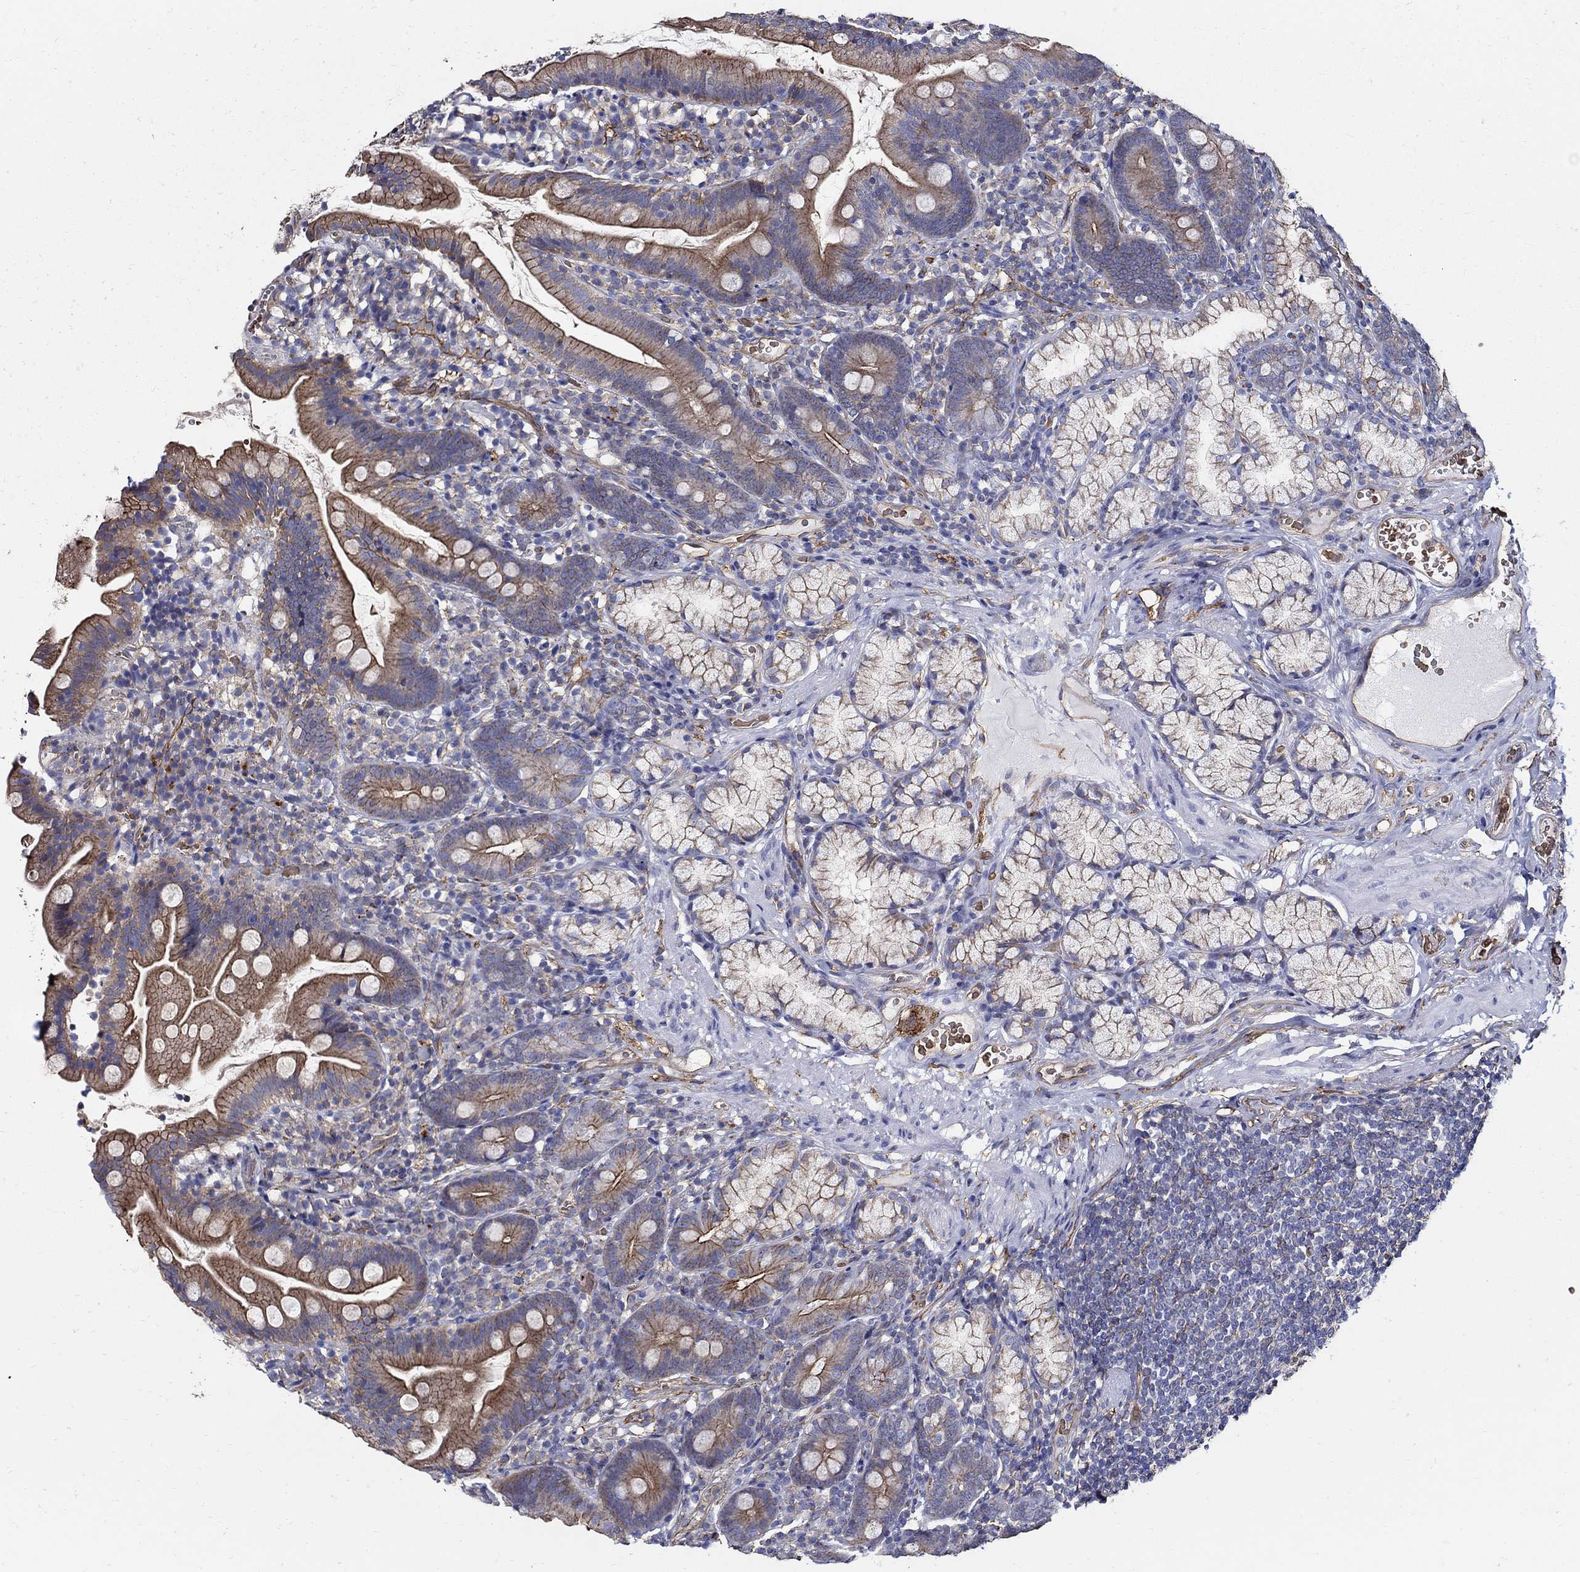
{"staining": {"intensity": "strong", "quantity": "25%-75%", "location": "cytoplasmic/membranous"}, "tissue": "duodenum", "cell_type": "Glandular cells", "image_type": "normal", "snomed": [{"axis": "morphology", "description": "Normal tissue, NOS"}, {"axis": "topography", "description": "Duodenum"}], "caption": "Immunohistochemistry staining of unremarkable duodenum, which shows high levels of strong cytoplasmic/membranous positivity in about 25%-75% of glandular cells indicating strong cytoplasmic/membranous protein expression. The staining was performed using DAB (brown) for protein detection and nuclei were counterstained in hematoxylin (blue).", "gene": "APBB3", "patient": {"sex": "female", "age": 67}}